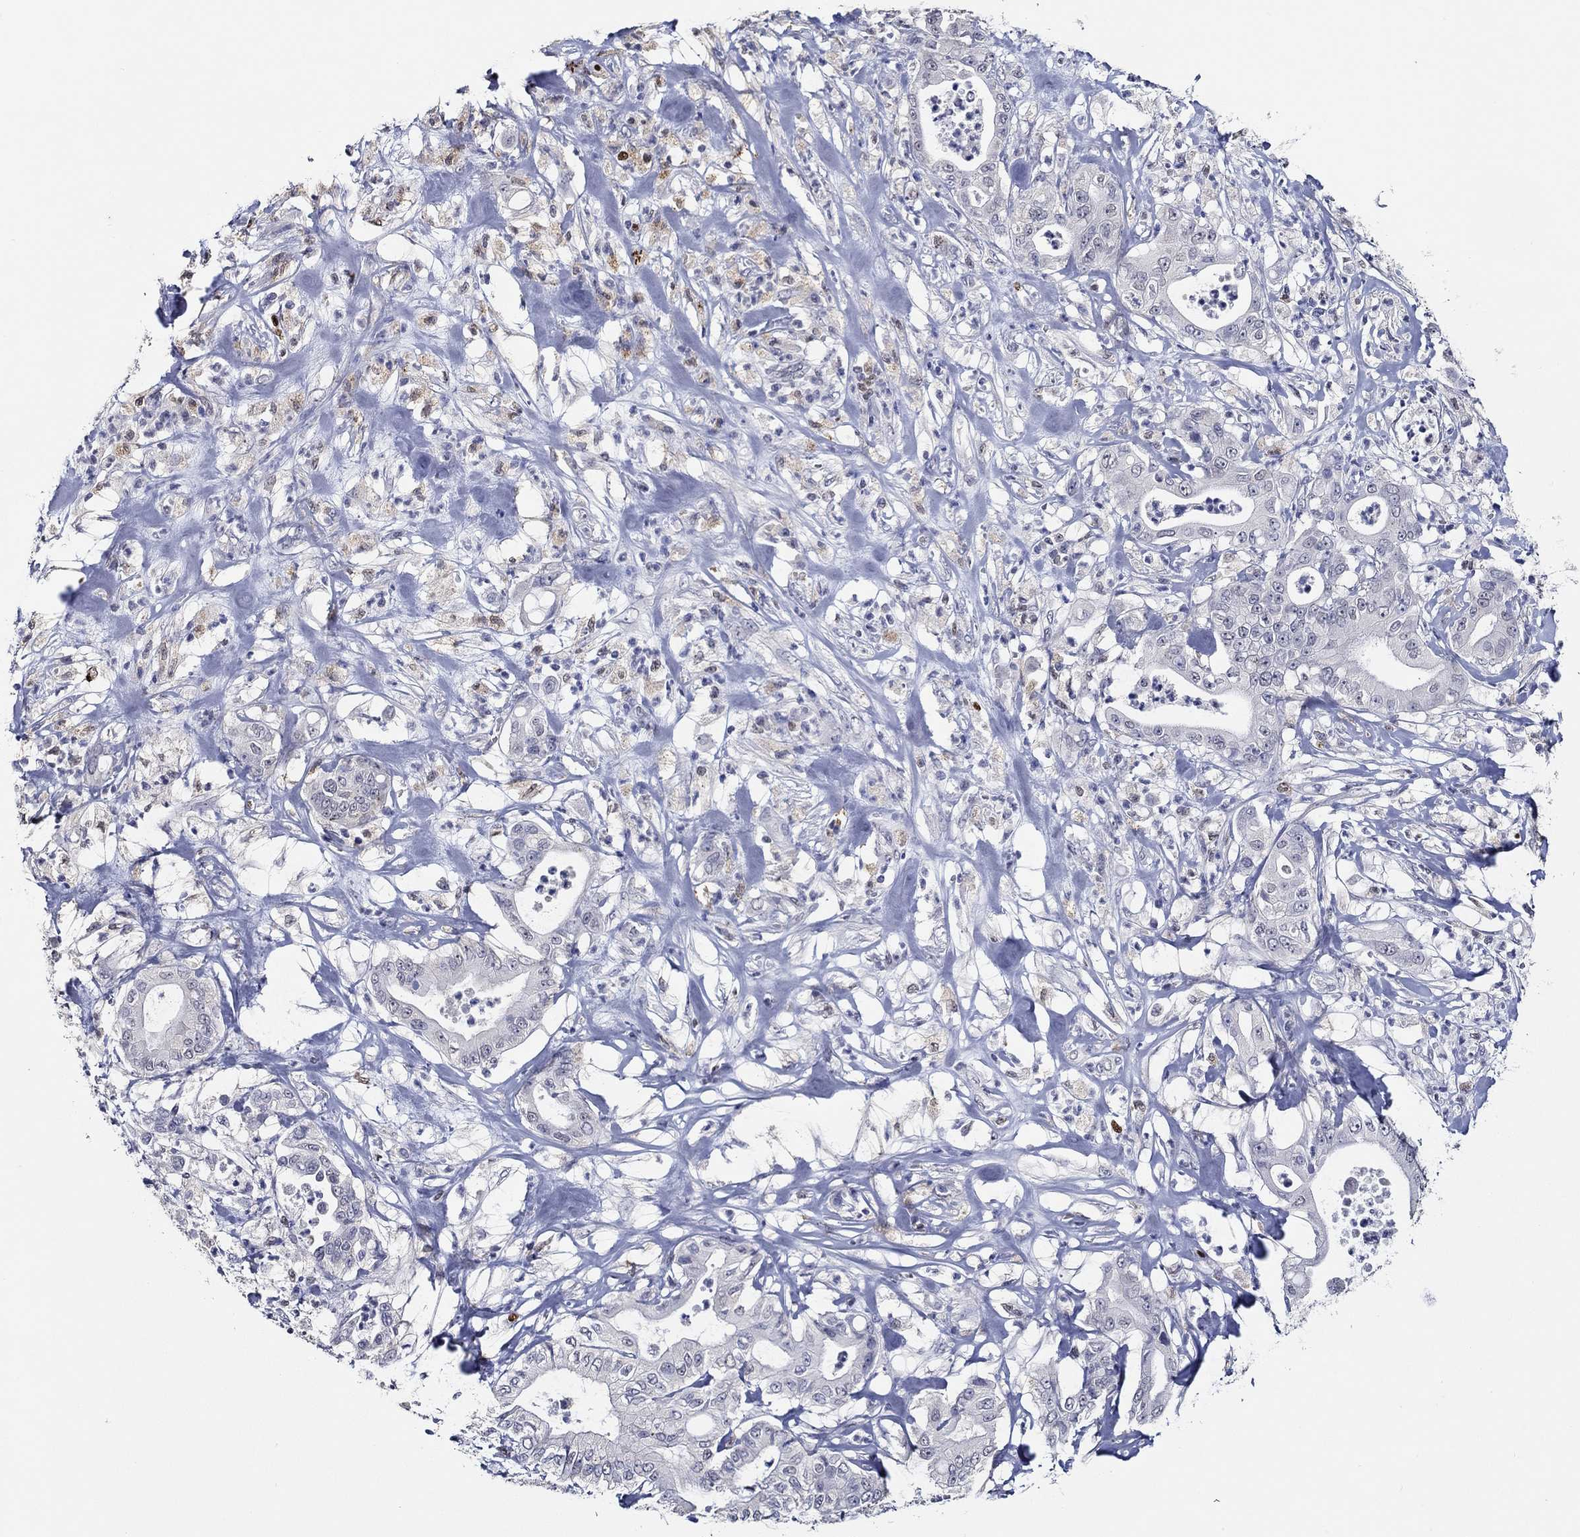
{"staining": {"intensity": "negative", "quantity": "none", "location": "none"}, "tissue": "pancreatic cancer", "cell_type": "Tumor cells", "image_type": "cancer", "snomed": [{"axis": "morphology", "description": "Adenocarcinoma, NOS"}, {"axis": "topography", "description": "Pancreas"}], "caption": "A histopathology image of human pancreatic cancer is negative for staining in tumor cells.", "gene": "GATA2", "patient": {"sex": "male", "age": 71}}